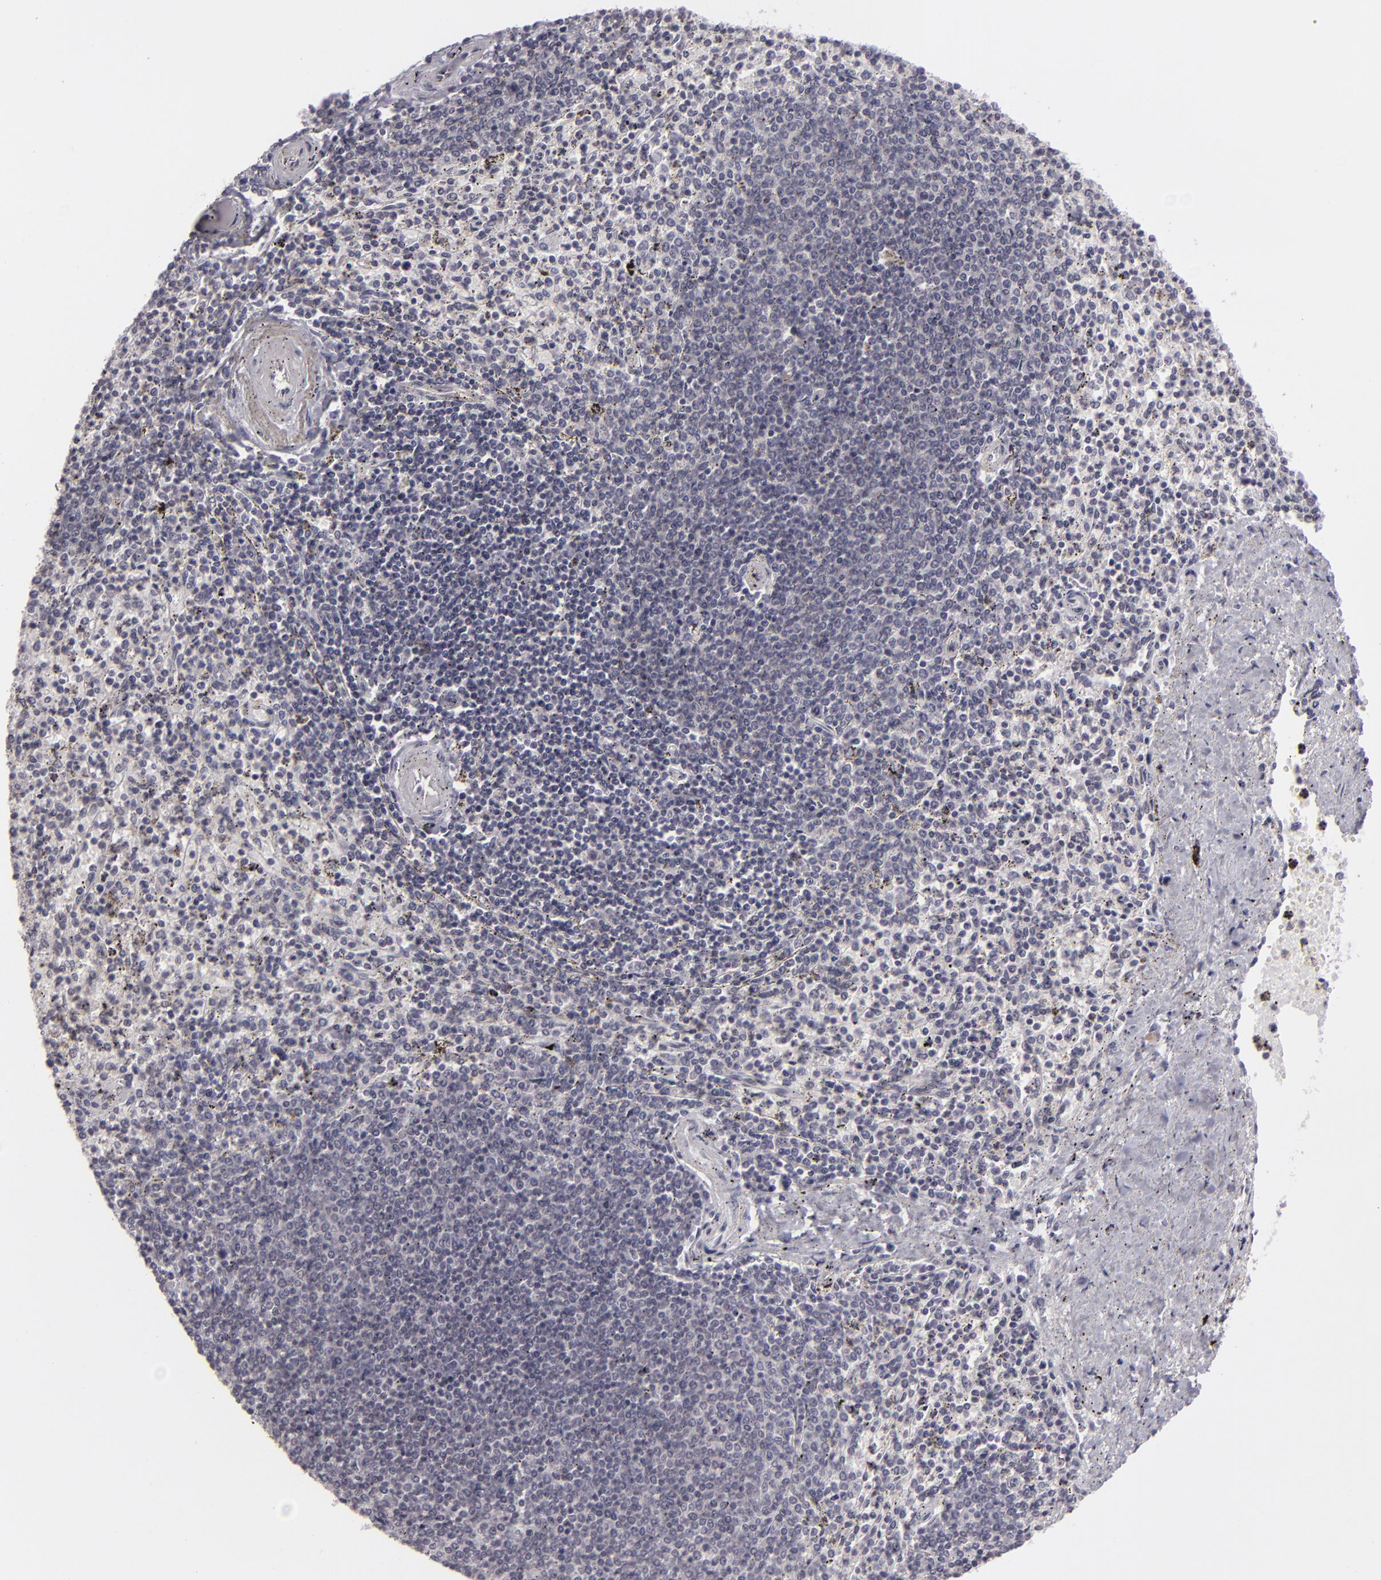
{"staining": {"intensity": "negative", "quantity": "none", "location": "none"}, "tissue": "spleen", "cell_type": "Cells in red pulp", "image_type": "normal", "snomed": [{"axis": "morphology", "description": "Normal tissue, NOS"}, {"axis": "topography", "description": "Spleen"}], "caption": "Immunohistochemistry (IHC) histopathology image of unremarkable spleen: spleen stained with DAB shows no significant protein positivity in cells in red pulp. (Stains: DAB (3,3'-diaminobenzidine) immunohistochemistry (IHC) with hematoxylin counter stain, Microscopy: brightfield microscopy at high magnification).", "gene": "ZNF205", "patient": {"sex": "male", "age": 72}}